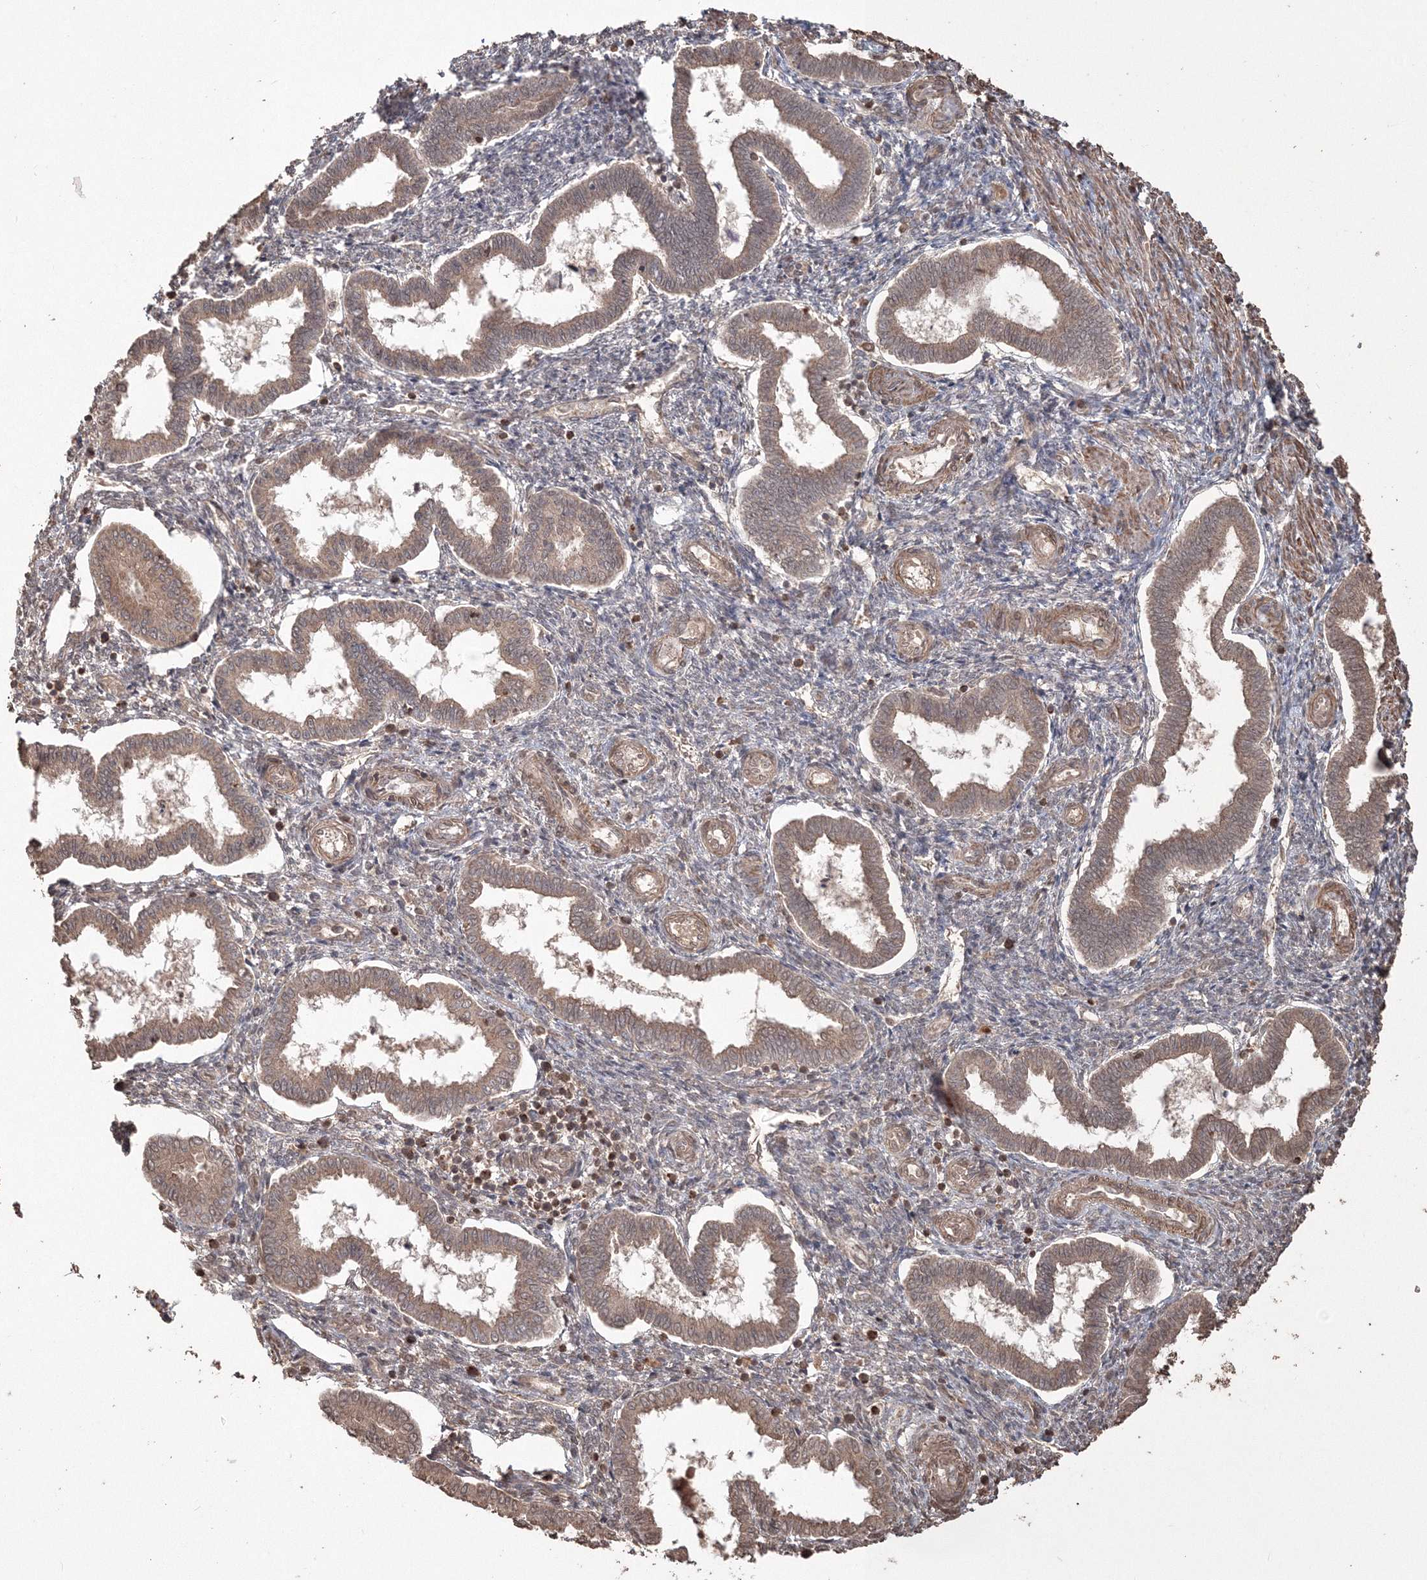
{"staining": {"intensity": "moderate", "quantity": "<25%", "location": "cytoplasmic/membranous"}, "tissue": "endometrium", "cell_type": "Cells in endometrial stroma", "image_type": "normal", "snomed": [{"axis": "morphology", "description": "Normal tissue, NOS"}, {"axis": "topography", "description": "Endometrium"}], "caption": "Brown immunohistochemical staining in benign endometrium demonstrates moderate cytoplasmic/membranous expression in about <25% of cells in endometrial stroma.", "gene": "CCDC122", "patient": {"sex": "female", "age": 24}}